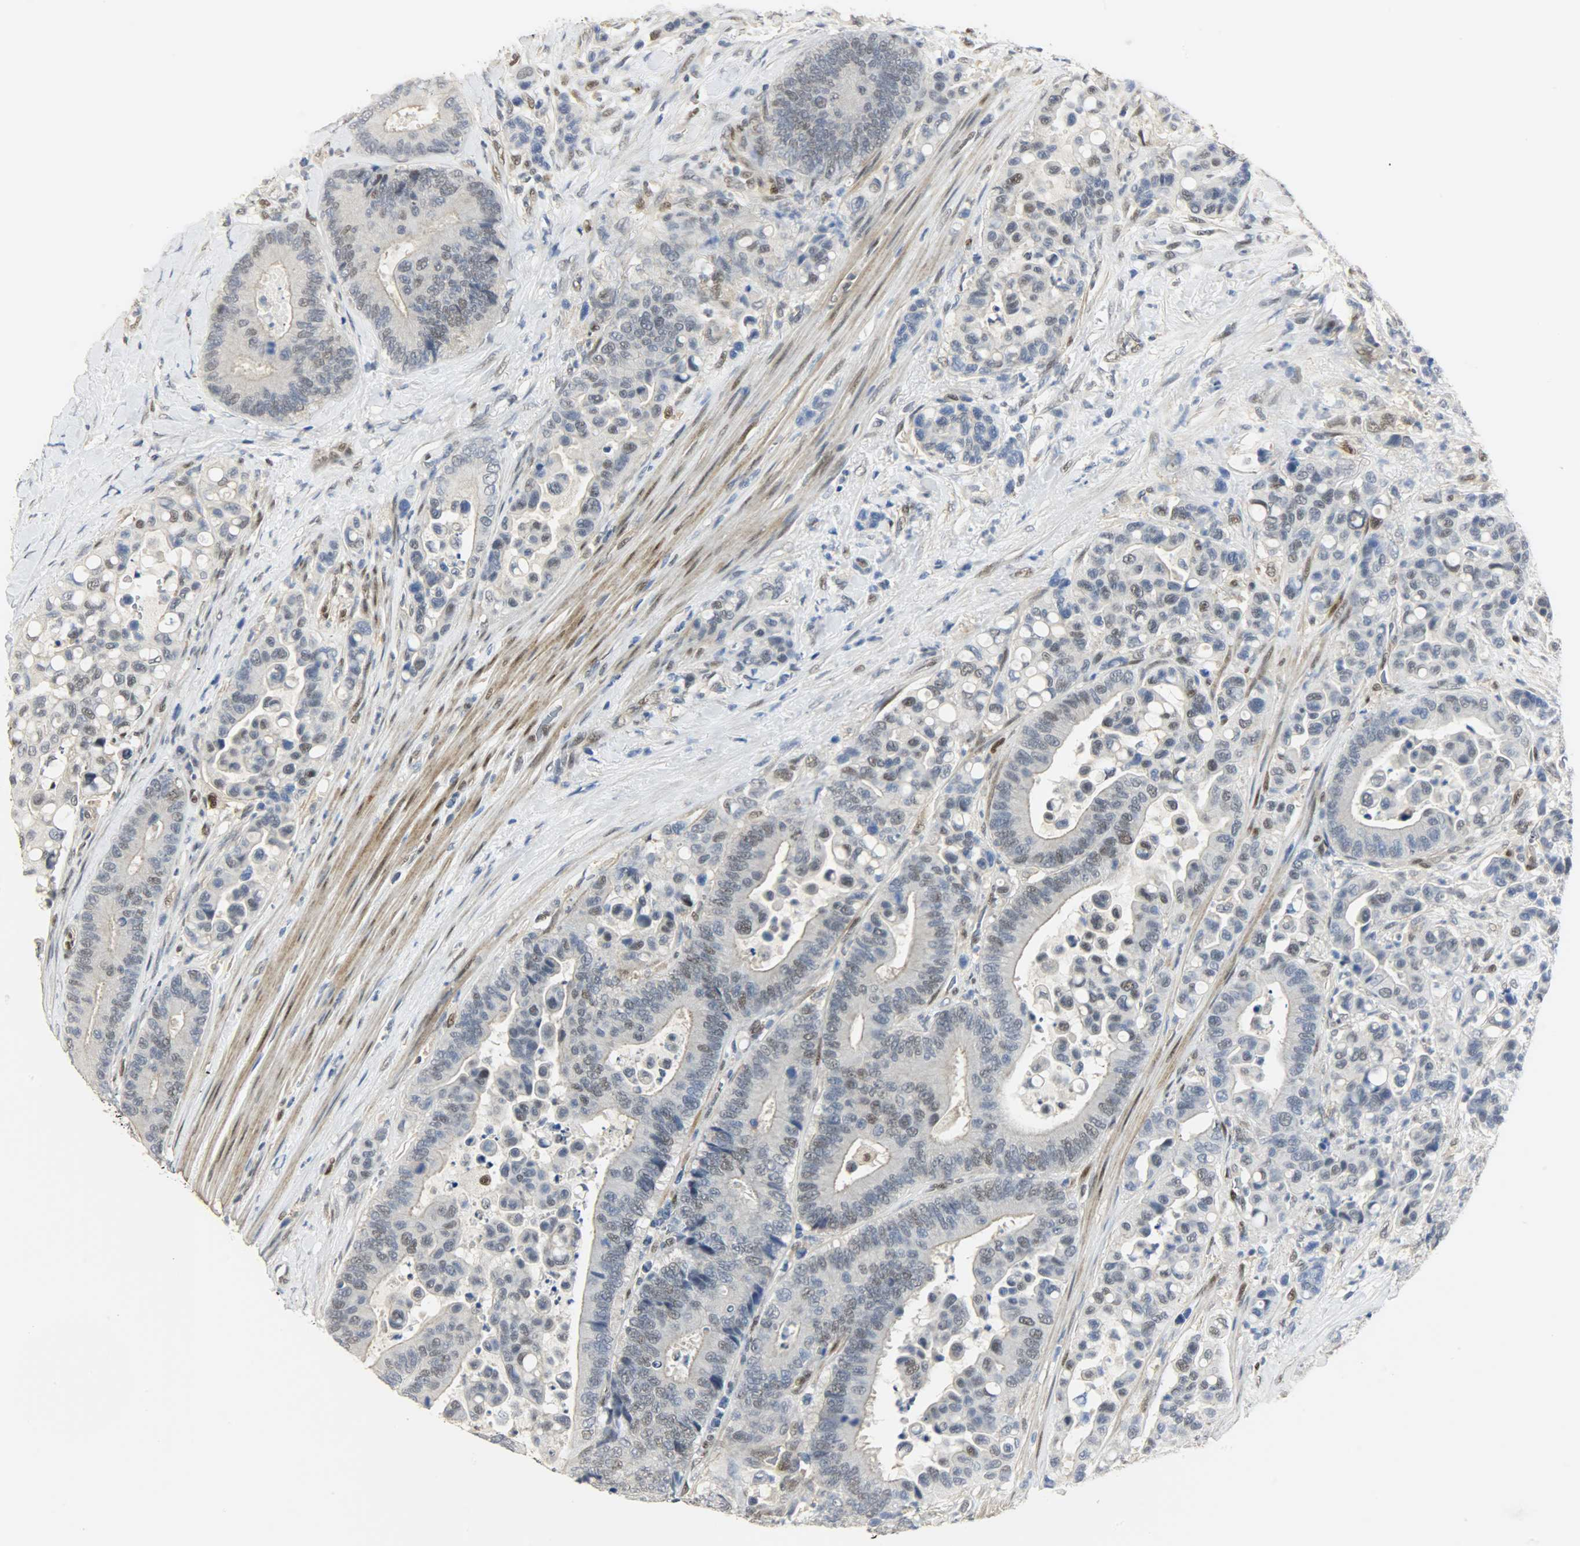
{"staining": {"intensity": "moderate", "quantity": "25%-75%", "location": "nuclear"}, "tissue": "colorectal cancer", "cell_type": "Tumor cells", "image_type": "cancer", "snomed": [{"axis": "morphology", "description": "Normal tissue, NOS"}, {"axis": "morphology", "description": "Adenocarcinoma, NOS"}, {"axis": "topography", "description": "Colon"}], "caption": "Human colorectal cancer stained with a brown dye shows moderate nuclear positive positivity in approximately 25%-75% of tumor cells.", "gene": "NPEPL1", "patient": {"sex": "male", "age": 82}}